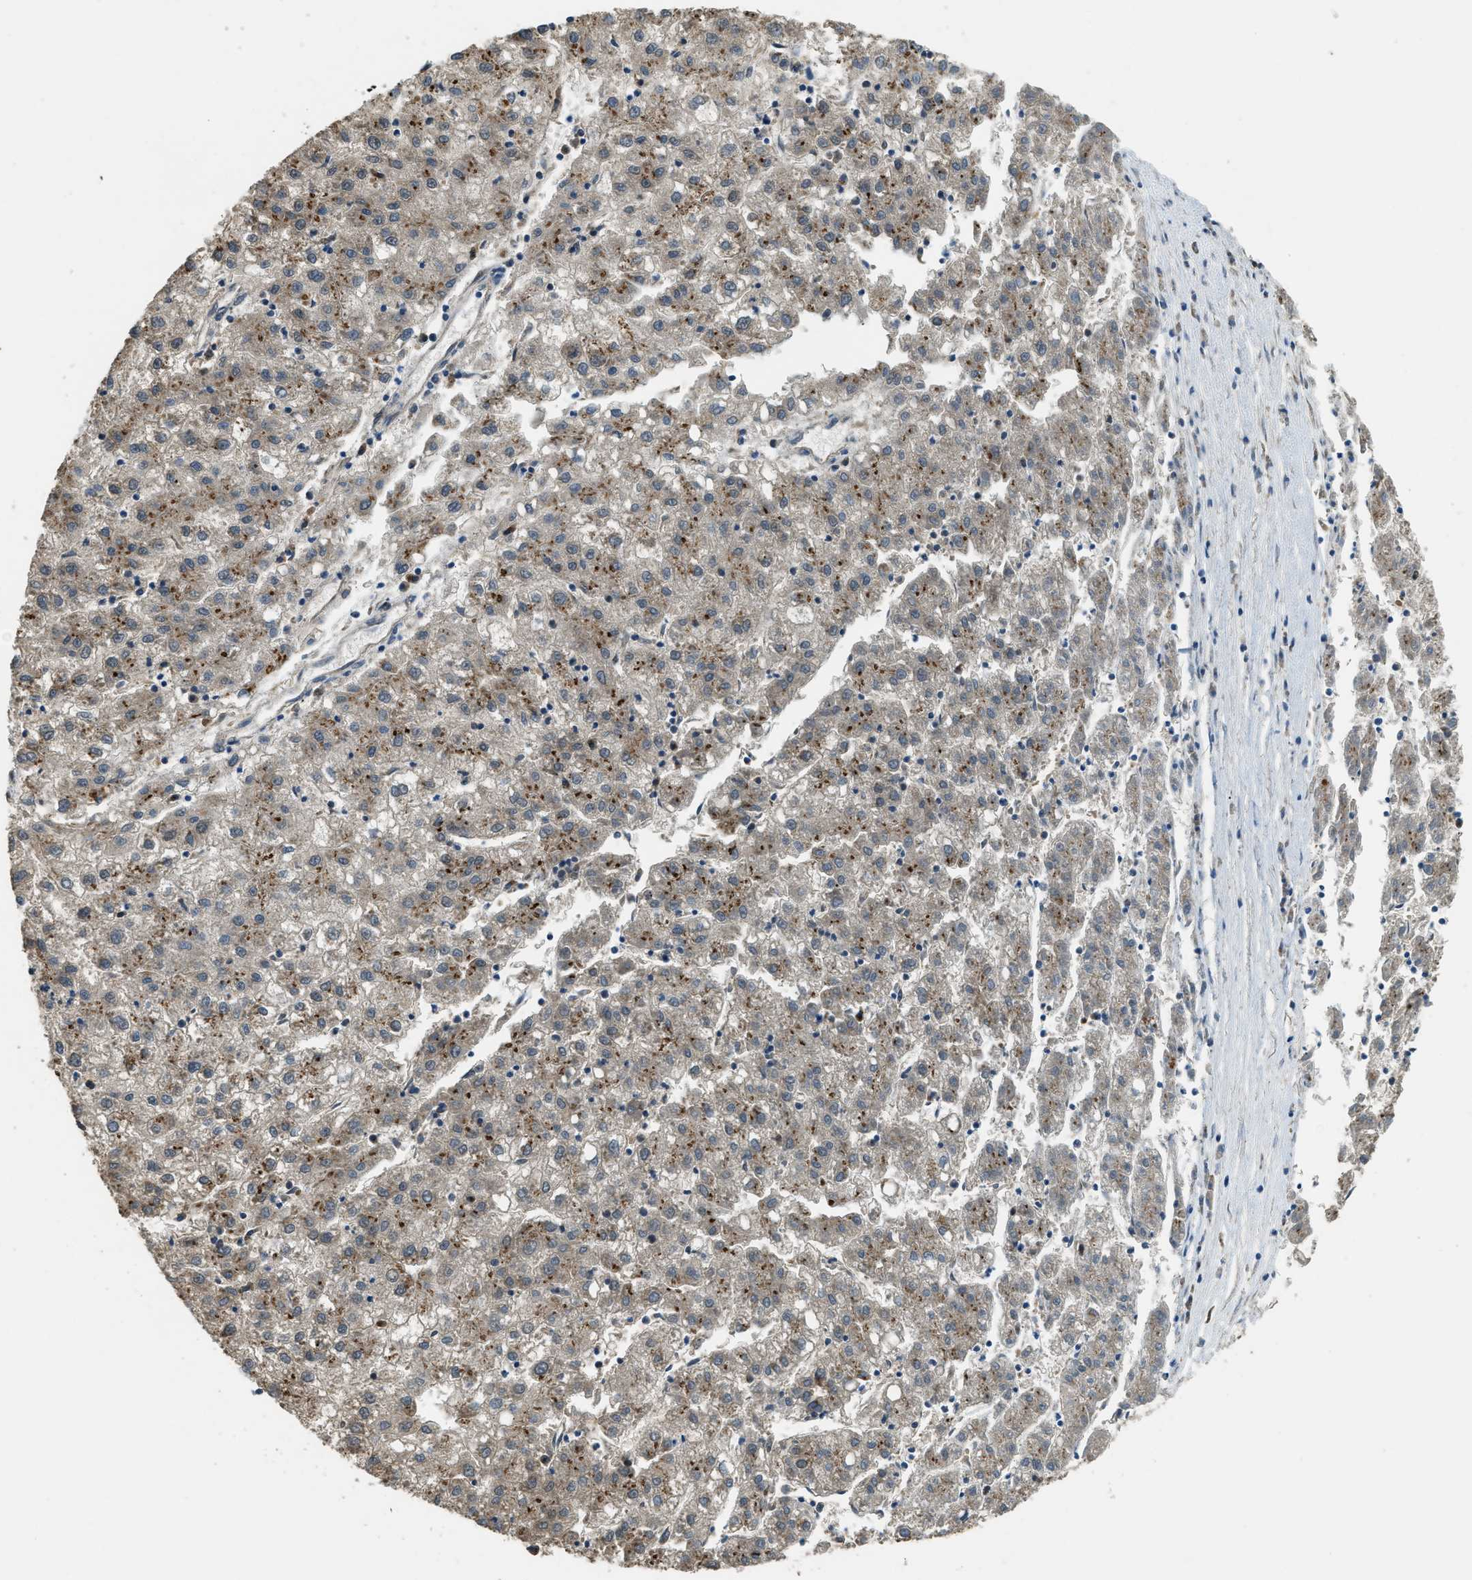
{"staining": {"intensity": "moderate", "quantity": ">75%", "location": "cytoplasmic/membranous"}, "tissue": "liver cancer", "cell_type": "Tumor cells", "image_type": "cancer", "snomed": [{"axis": "morphology", "description": "Carcinoma, Hepatocellular, NOS"}, {"axis": "topography", "description": "Liver"}], "caption": "Immunohistochemical staining of liver cancer (hepatocellular carcinoma) demonstrates medium levels of moderate cytoplasmic/membranous expression in about >75% of tumor cells.", "gene": "IPO7", "patient": {"sex": "male", "age": 72}}